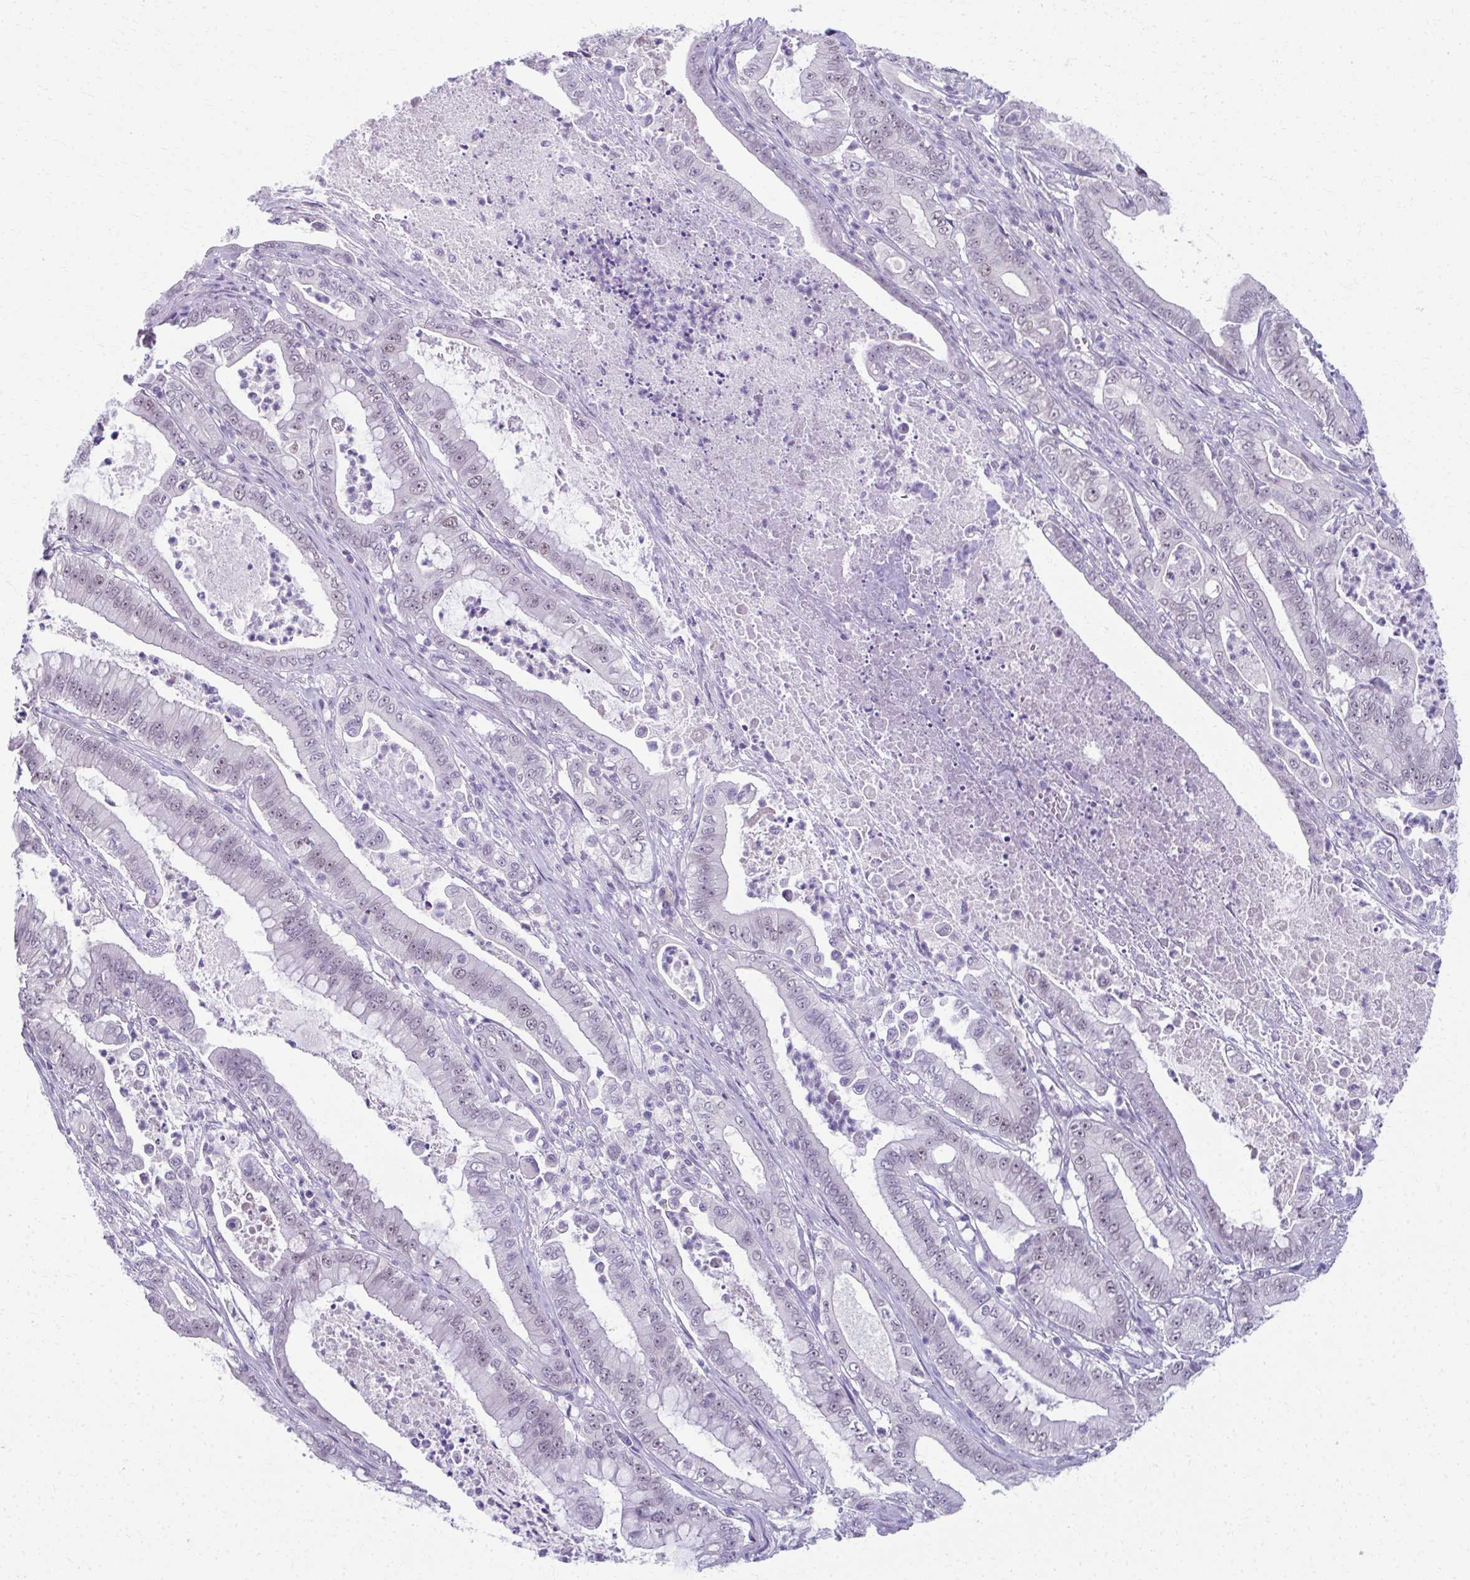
{"staining": {"intensity": "weak", "quantity": "25%-75%", "location": "nuclear"}, "tissue": "pancreatic cancer", "cell_type": "Tumor cells", "image_type": "cancer", "snomed": [{"axis": "morphology", "description": "Adenocarcinoma, NOS"}, {"axis": "topography", "description": "Pancreas"}], "caption": "IHC (DAB) staining of adenocarcinoma (pancreatic) shows weak nuclear protein staining in about 25%-75% of tumor cells. The staining was performed using DAB (3,3'-diaminobenzidine) to visualize the protein expression in brown, while the nuclei were stained in blue with hematoxylin (Magnification: 20x).", "gene": "MAF1", "patient": {"sex": "male", "age": 71}}